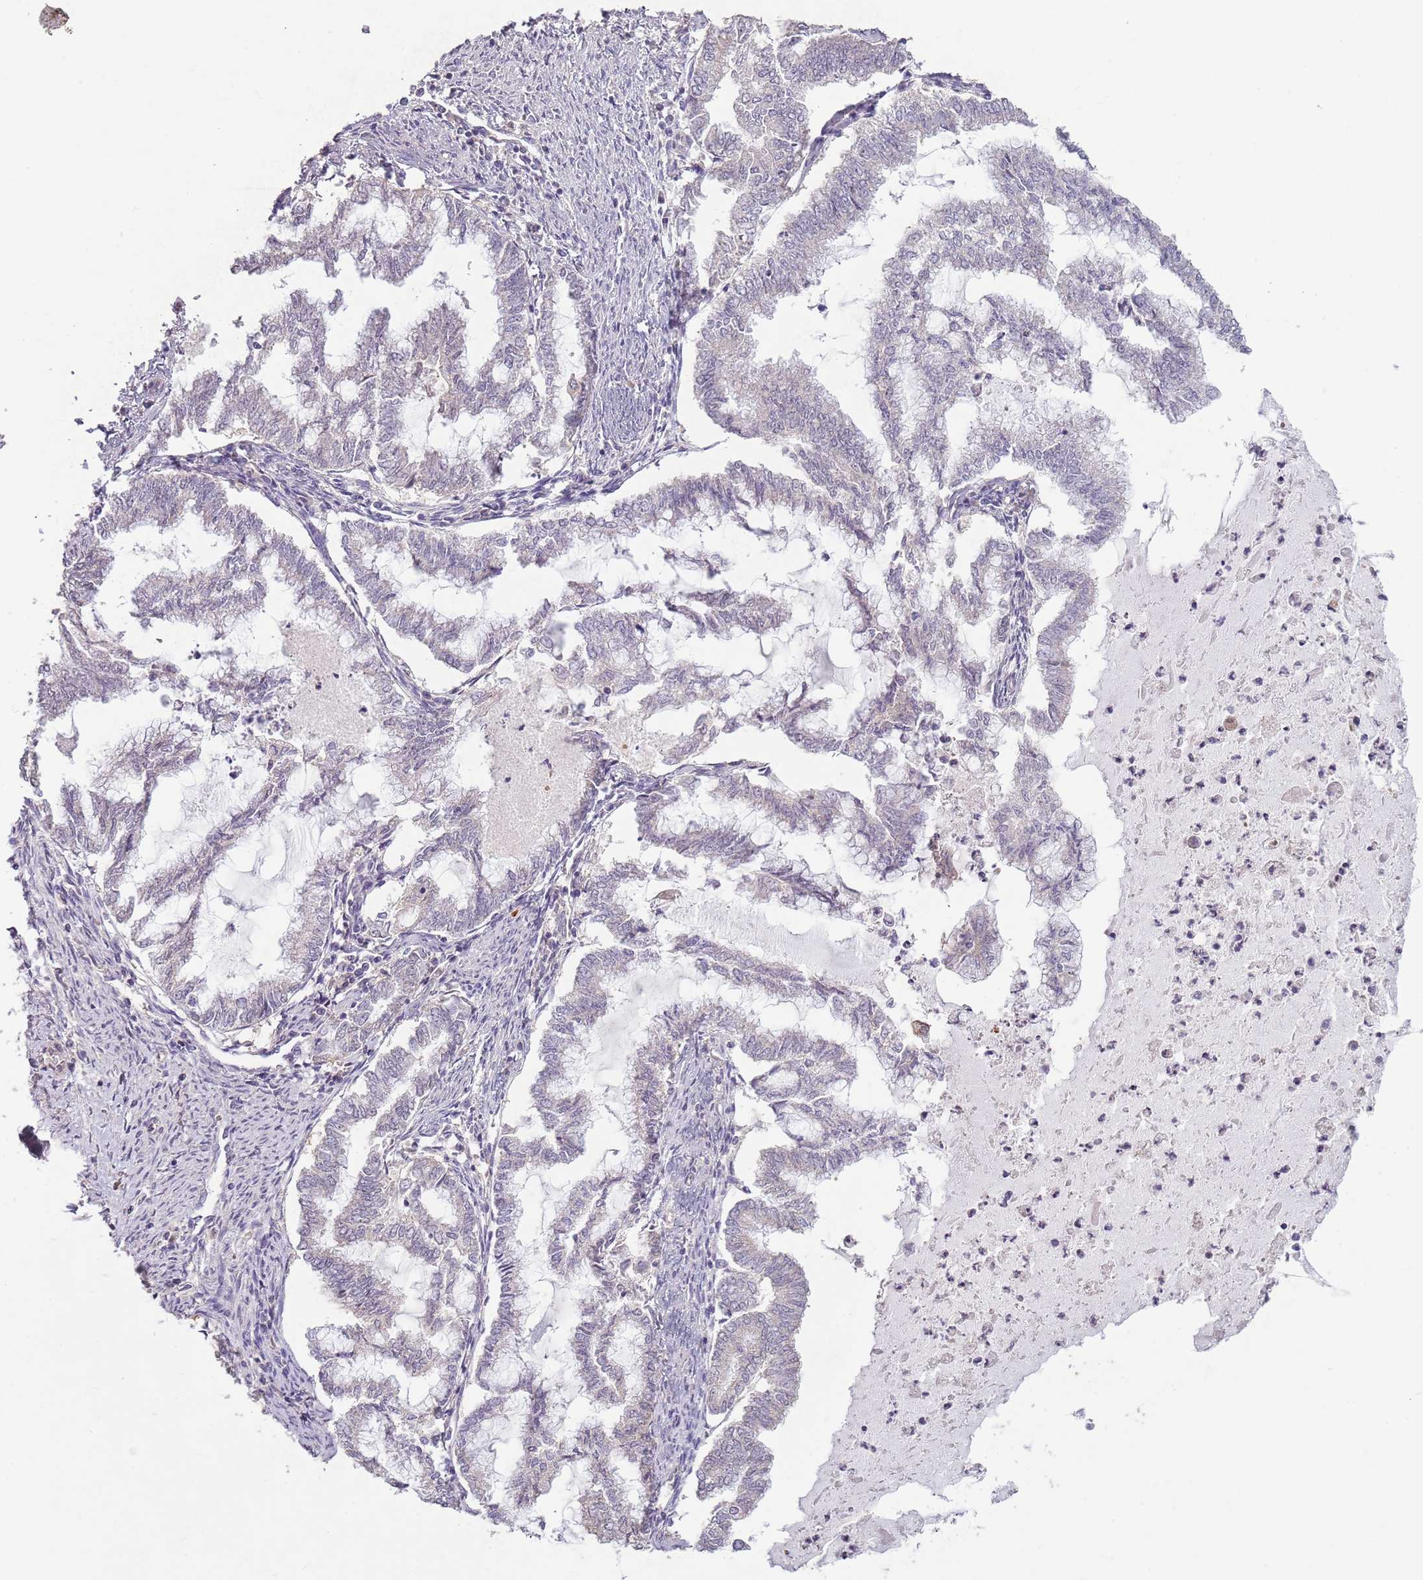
{"staining": {"intensity": "negative", "quantity": "none", "location": "none"}, "tissue": "endometrial cancer", "cell_type": "Tumor cells", "image_type": "cancer", "snomed": [{"axis": "morphology", "description": "Adenocarcinoma, NOS"}, {"axis": "topography", "description": "Endometrium"}], "caption": "Immunohistochemistry (IHC) histopathology image of neoplastic tissue: human endometrial cancer stained with DAB exhibits no significant protein expression in tumor cells.", "gene": "TEKT4", "patient": {"sex": "female", "age": 79}}